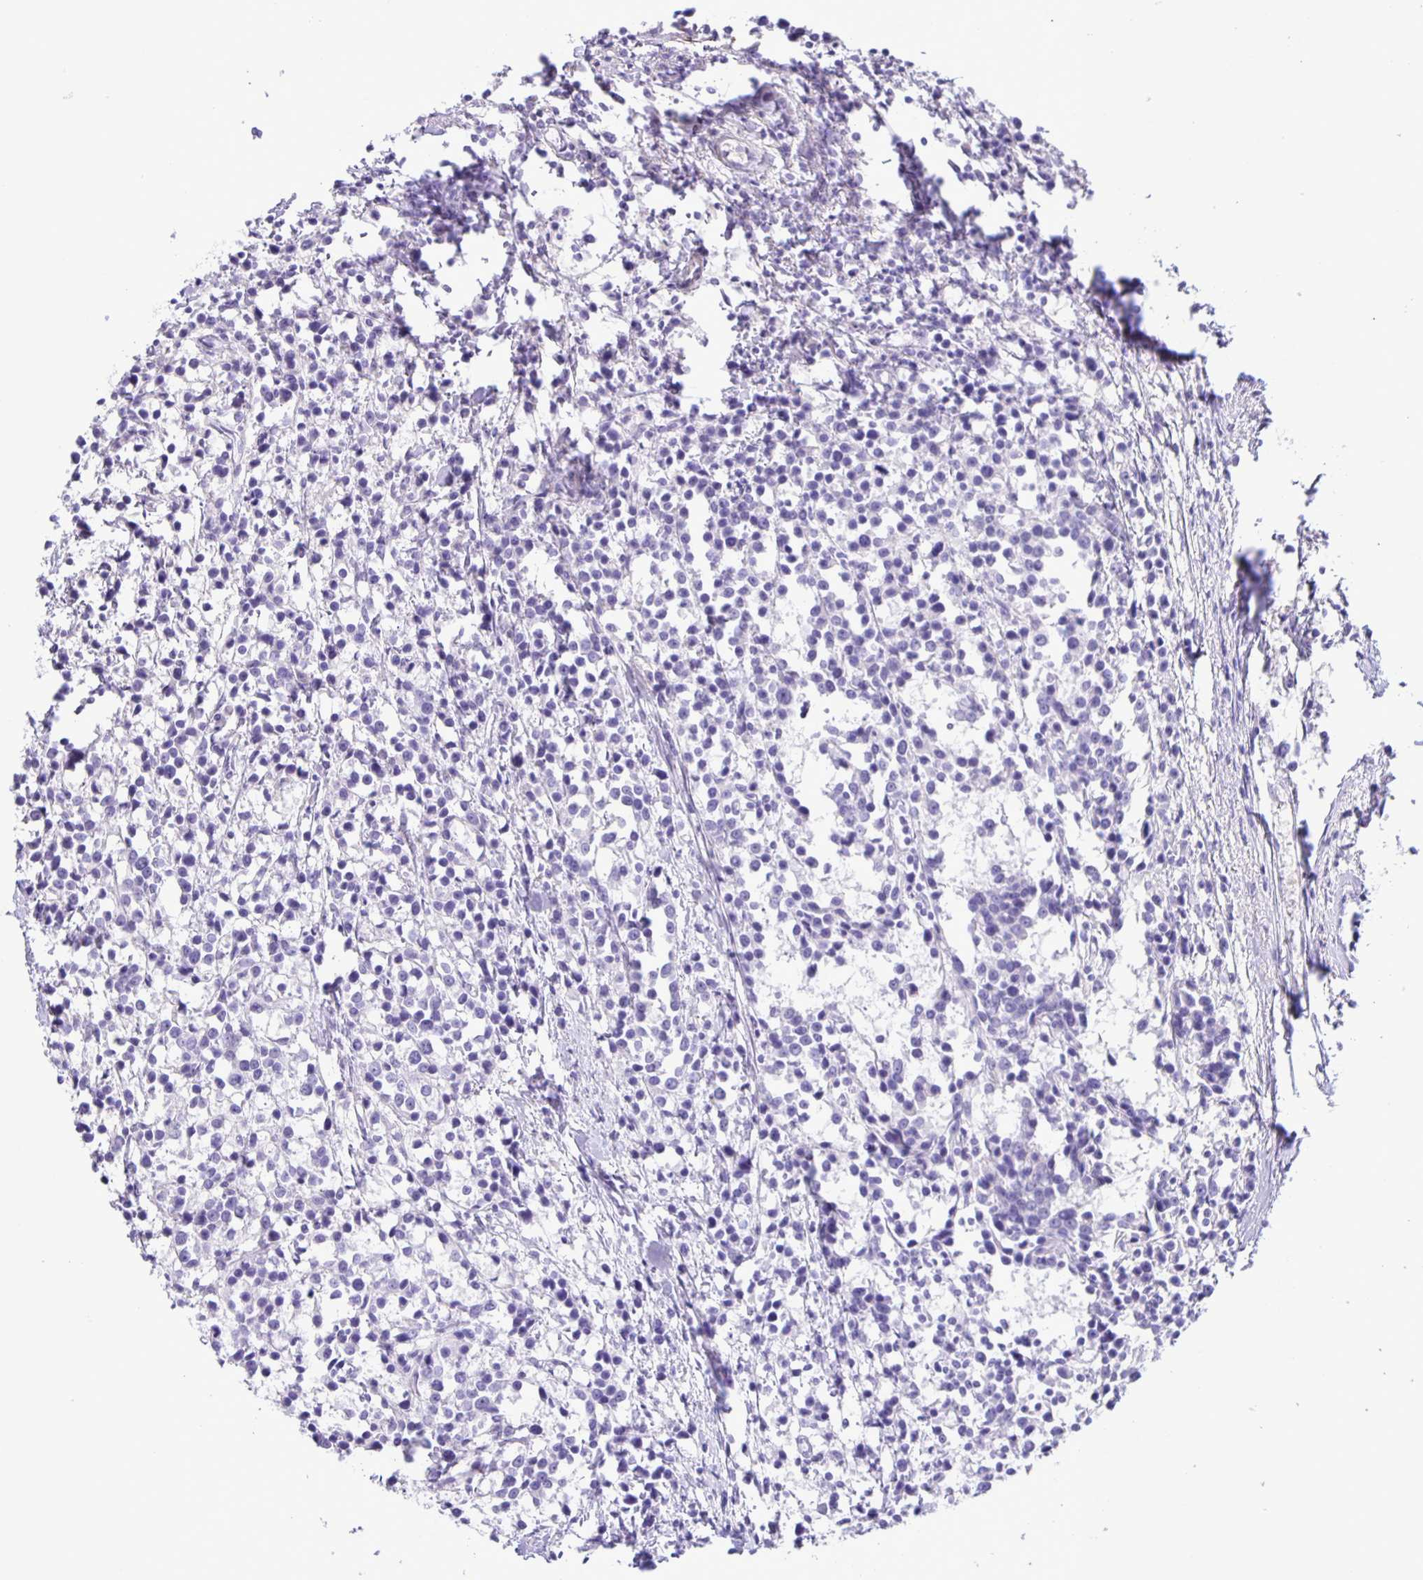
{"staining": {"intensity": "negative", "quantity": "none", "location": "none"}, "tissue": "breast cancer", "cell_type": "Tumor cells", "image_type": "cancer", "snomed": [{"axis": "morphology", "description": "Duct carcinoma"}, {"axis": "topography", "description": "Breast"}], "caption": "This is an immunohistochemistry histopathology image of human infiltrating ductal carcinoma (breast). There is no positivity in tumor cells.", "gene": "ADCK1", "patient": {"sex": "female", "age": 80}}